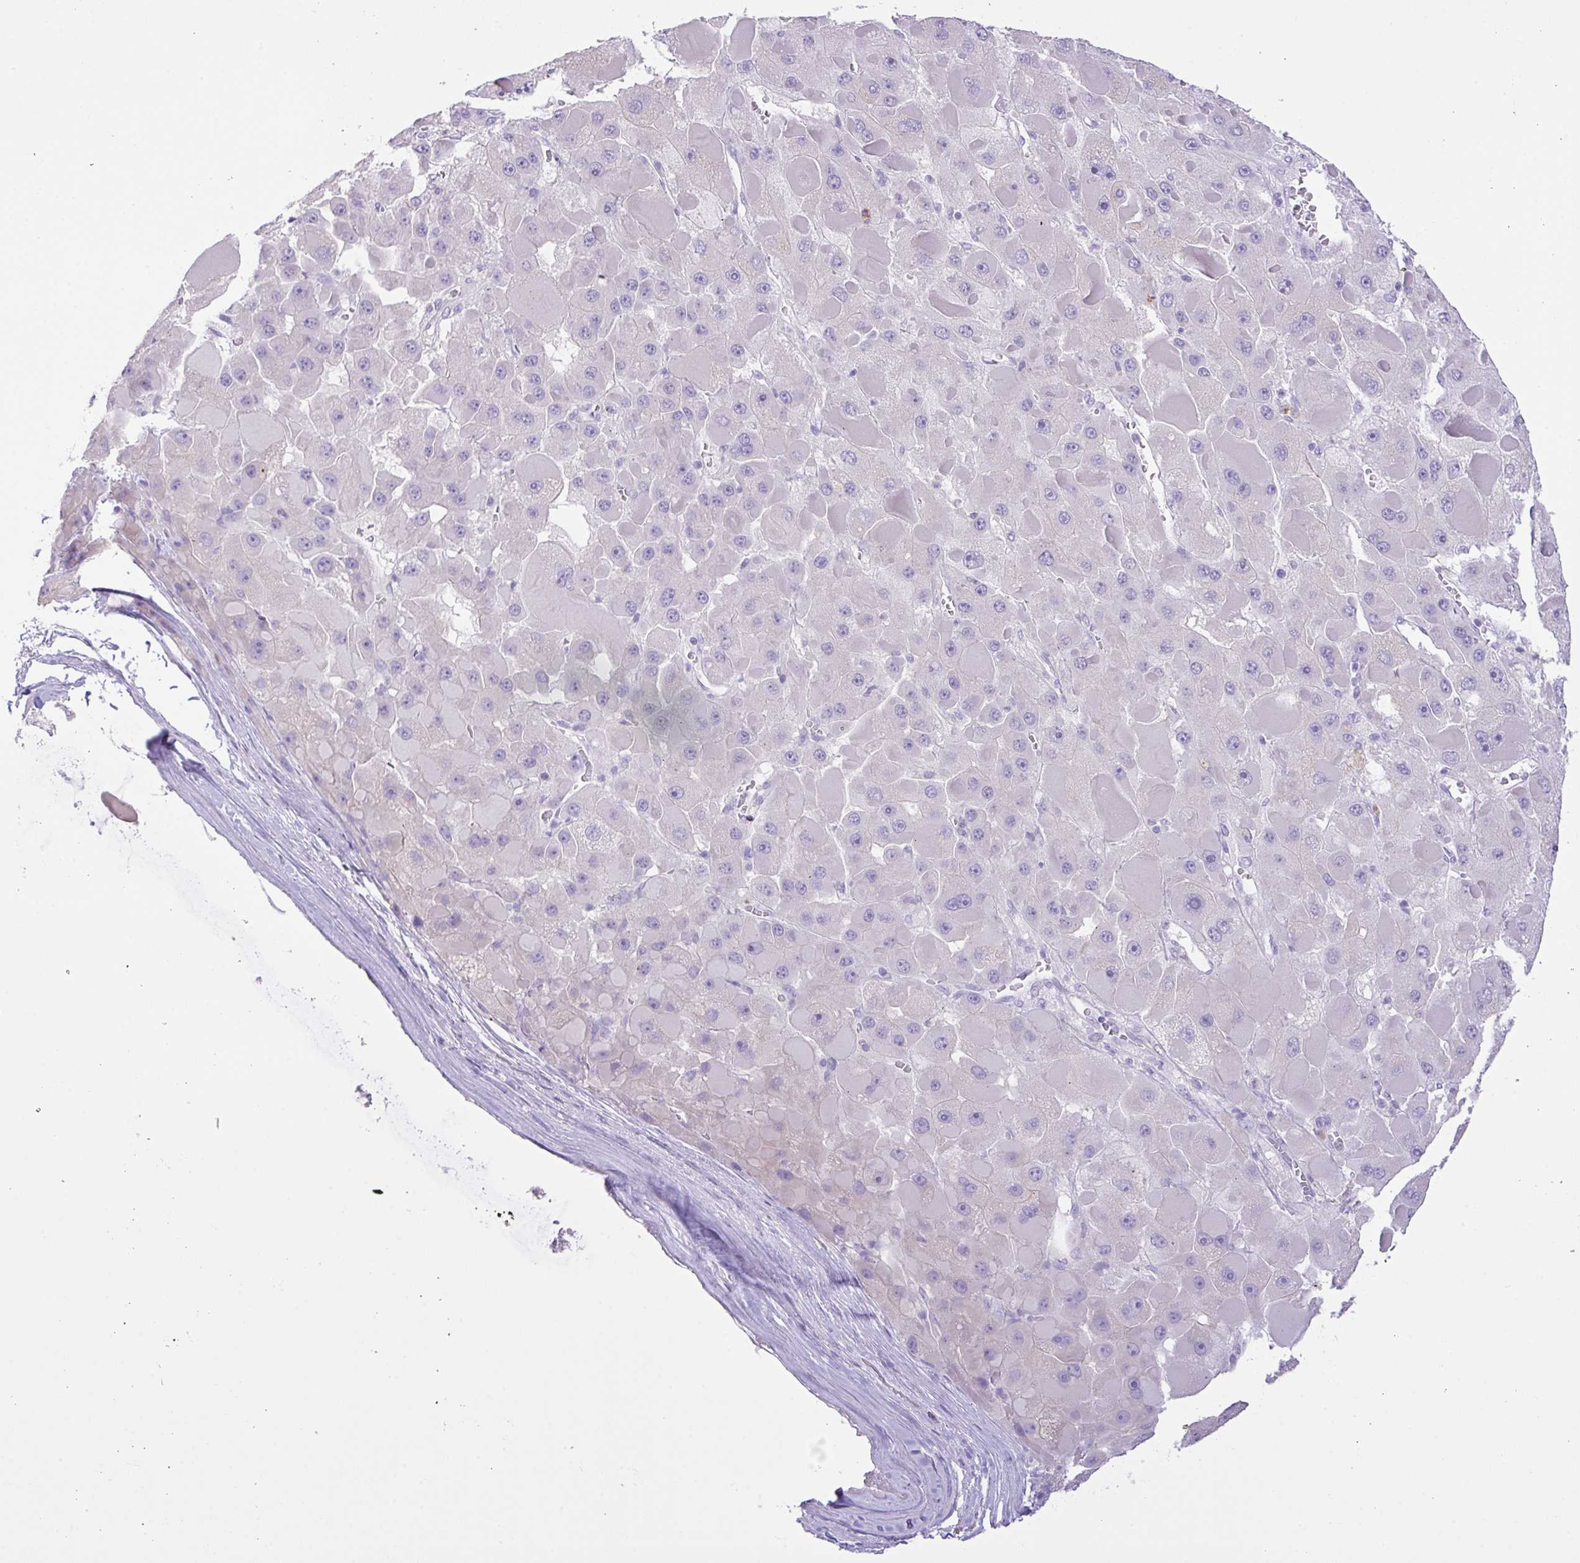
{"staining": {"intensity": "negative", "quantity": "none", "location": "none"}, "tissue": "liver cancer", "cell_type": "Tumor cells", "image_type": "cancer", "snomed": [{"axis": "morphology", "description": "Carcinoma, Hepatocellular, NOS"}, {"axis": "topography", "description": "Liver"}], "caption": "A micrograph of liver cancer (hepatocellular carcinoma) stained for a protein exhibits no brown staining in tumor cells.", "gene": "CST11", "patient": {"sex": "female", "age": 73}}